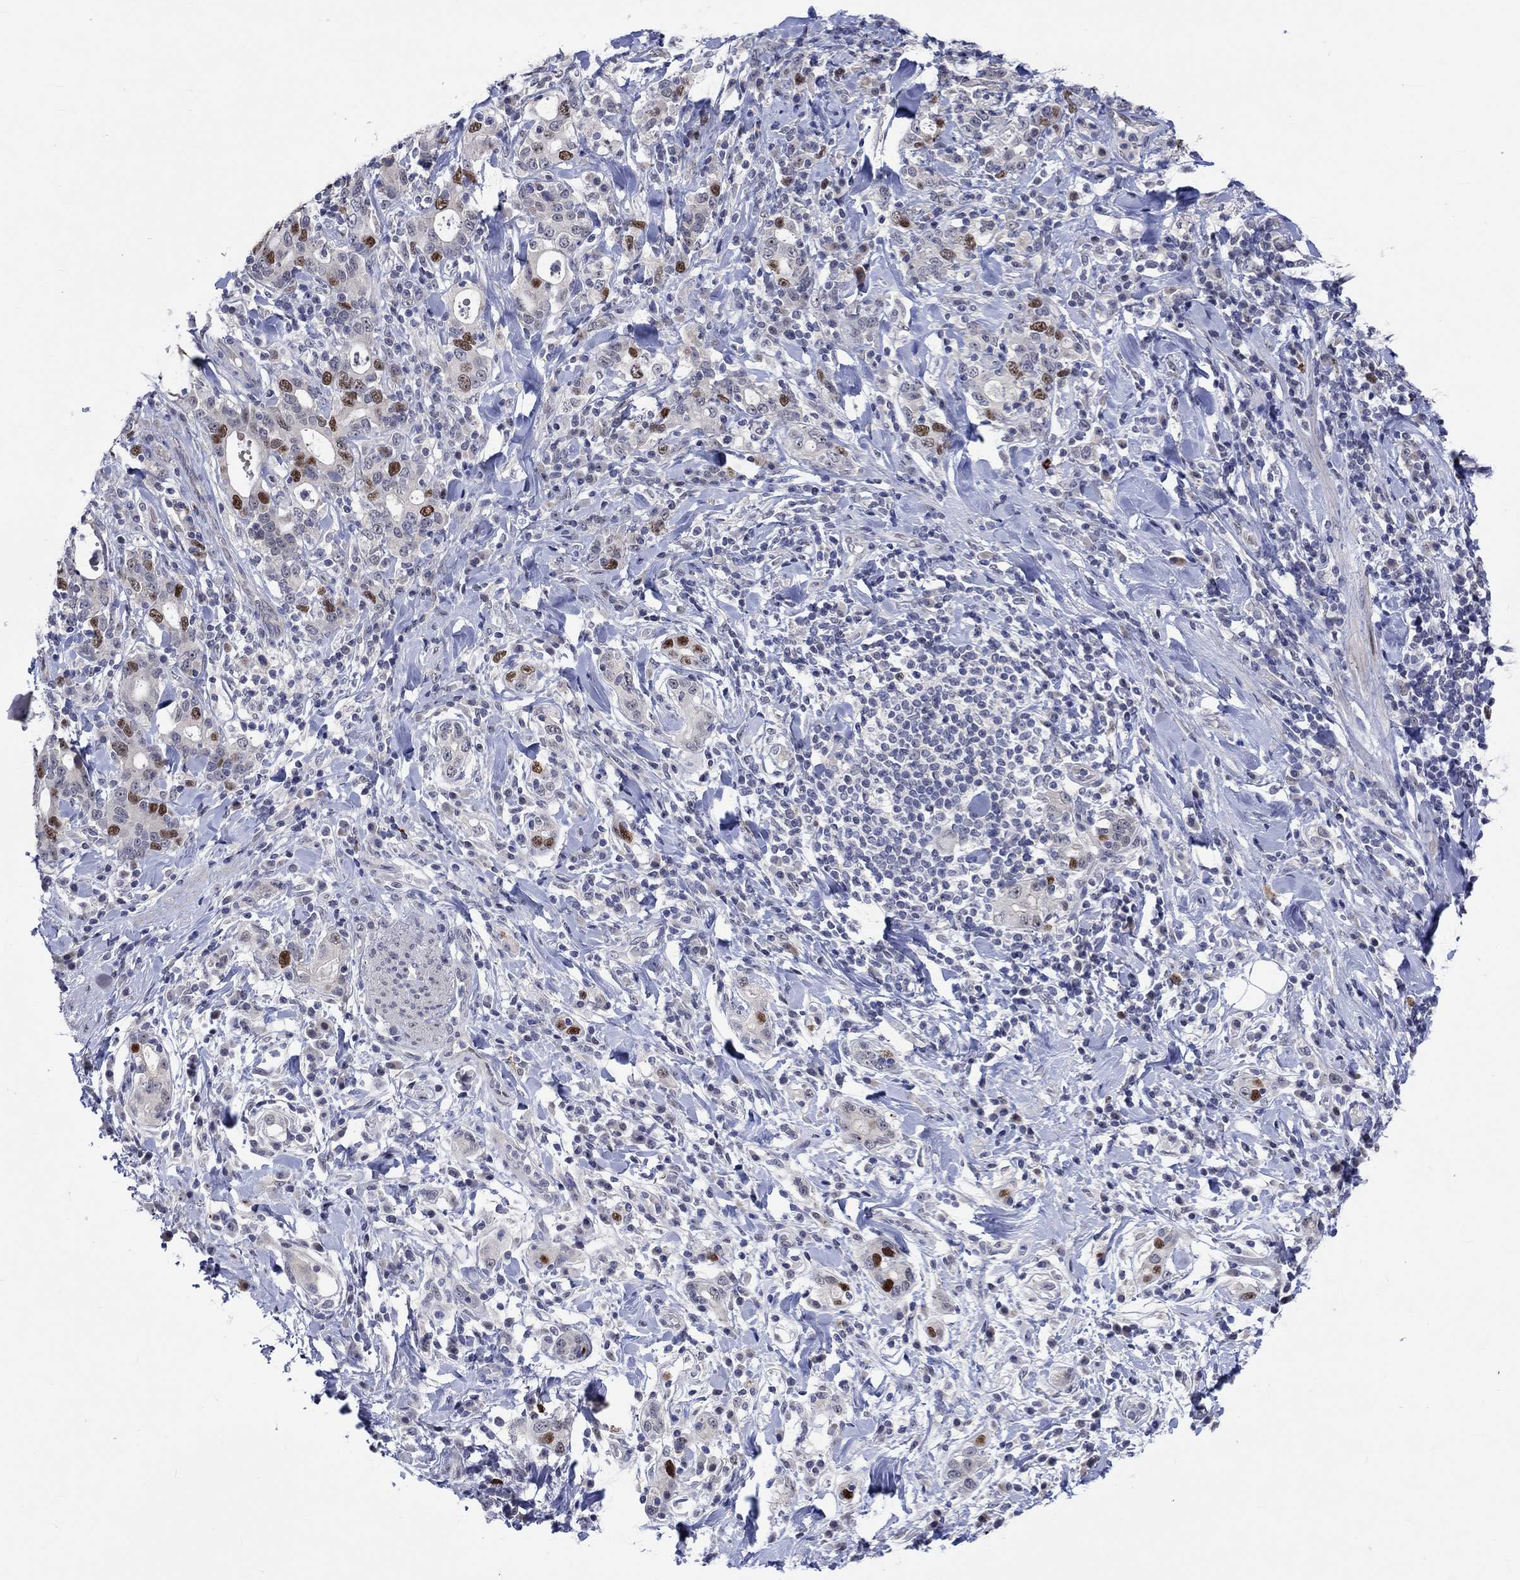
{"staining": {"intensity": "strong", "quantity": "25%-75%", "location": "nuclear"}, "tissue": "stomach cancer", "cell_type": "Tumor cells", "image_type": "cancer", "snomed": [{"axis": "morphology", "description": "Adenocarcinoma, NOS"}, {"axis": "topography", "description": "Stomach"}], "caption": "A histopathology image of stomach cancer stained for a protein demonstrates strong nuclear brown staining in tumor cells.", "gene": "E2F8", "patient": {"sex": "male", "age": 79}}